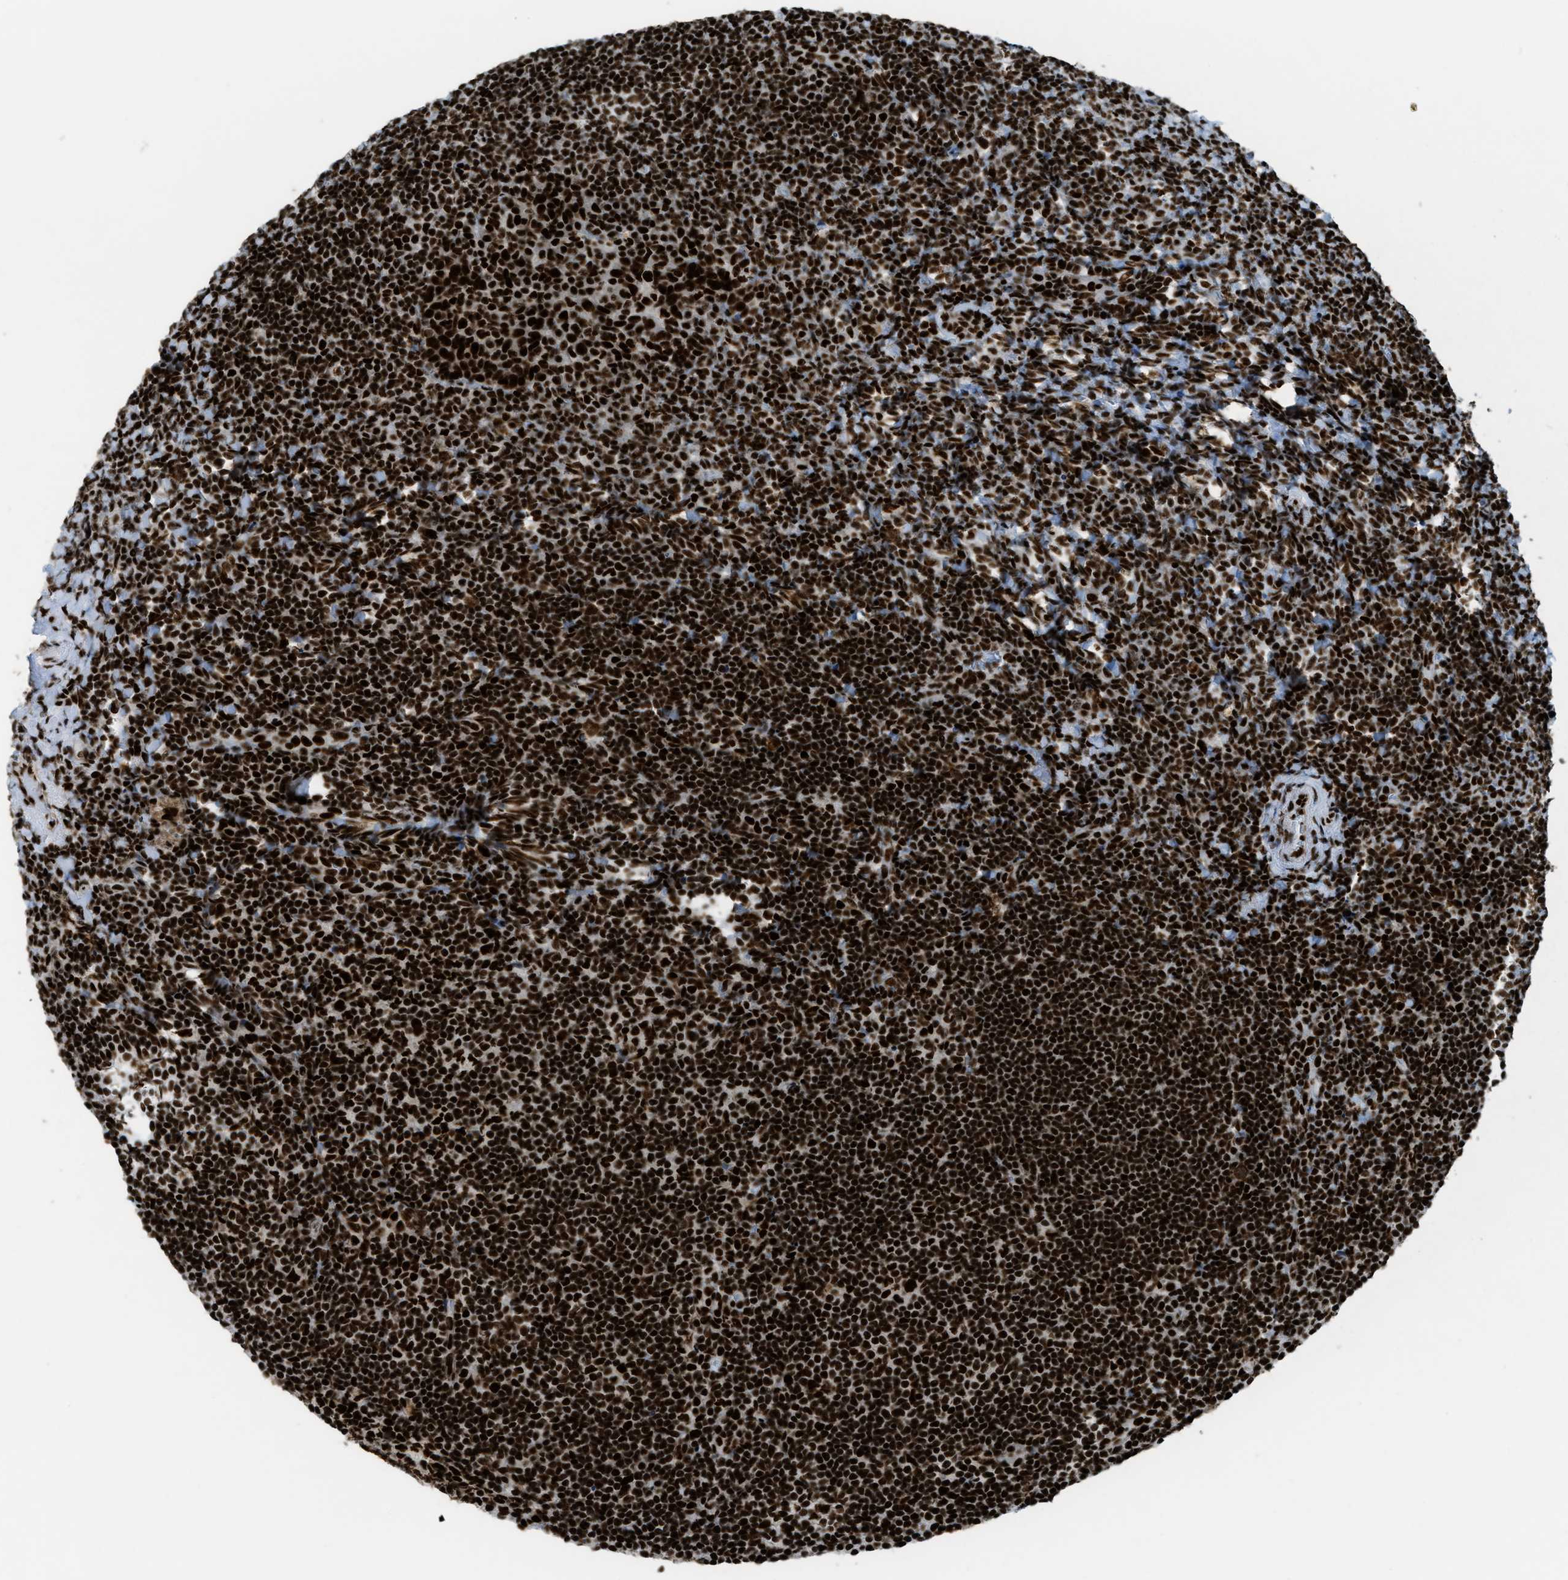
{"staining": {"intensity": "strong", "quantity": ">75%", "location": "nuclear"}, "tissue": "tonsil", "cell_type": "Germinal center cells", "image_type": "normal", "snomed": [{"axis": "morphology", "description": "Normal tissue, NOS"}, {"axis": "topography", "description": "Tonsil"}], "caption": "Immunohistochemistry (IHC) histopathology image of benign tonsil: tonsil stained using IHC exhibits high levels of strong protein expression localized specifically in the nuclear of germinal center cells, appearing as a nuclear brown color.", "gene": "ZNF207", "patient": {"sex": "male", "age": 37}}